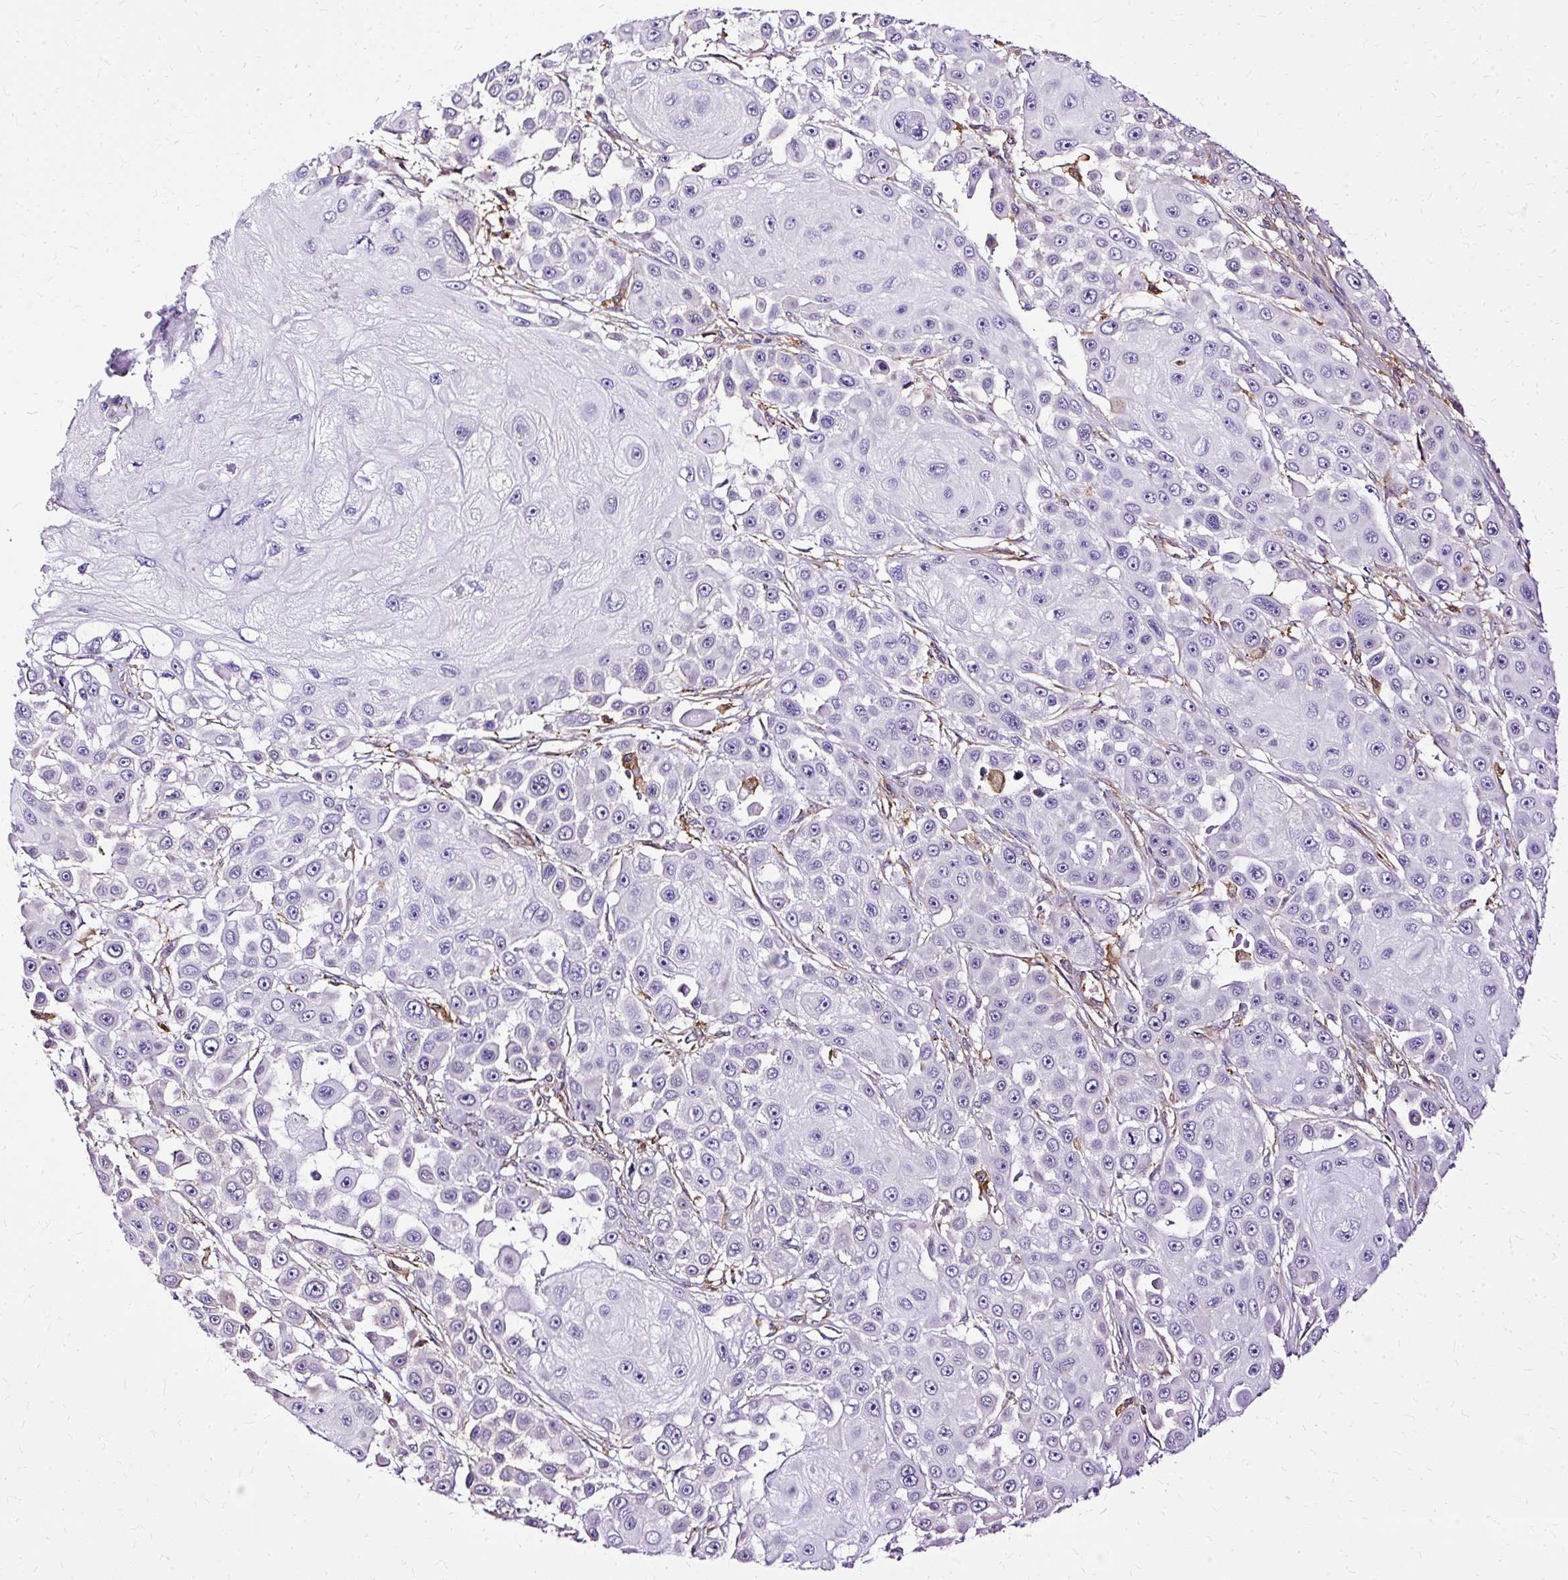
{"staining": {"intensity": "negative", "quantity": "none", "location": "none"}, "tissue": "skin cancer", "cell_type": "Tumor cells", "image_type": "cancer", "snomed": [{"axis": "morphology", "description": "Squamous cell carcinoma, NOS"}, {"axis": "topography", "description": "Skin"}], "caption": "Skin cancer (squamous cell carcinoma) stained for a protein using IHC demonstrates no expression tumor cells.", "gene": "TWF2", "patient": {"sex": "male", "age": 67}}